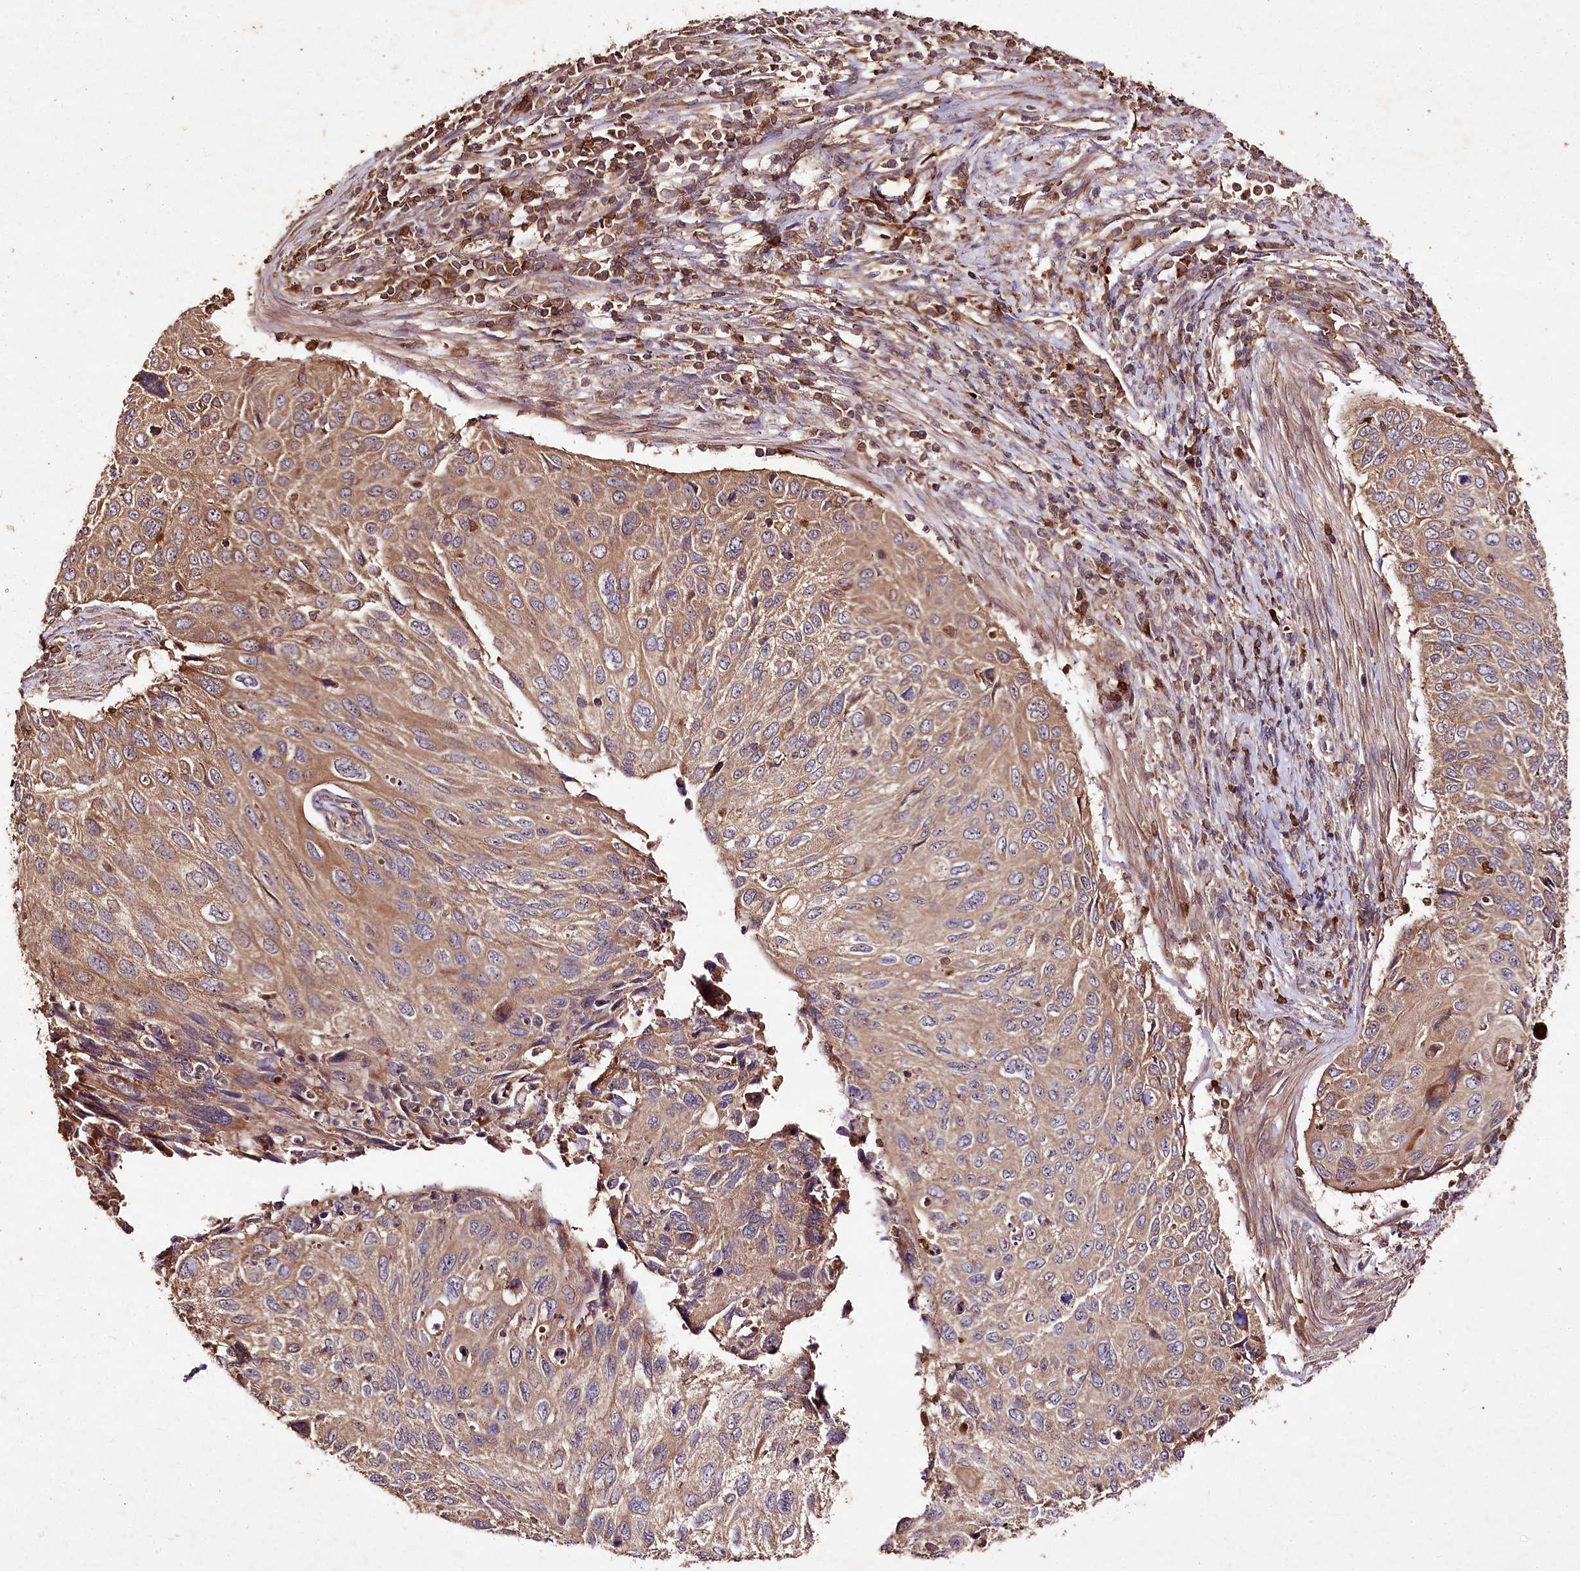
{"staining": {"intensity": "moderate", "quantity": ">75%", "location": "cytoplasmic/membranous"}, "tissue": "cervical cancer", "cell_type": "Tumor cells", "image_type": "cancer", "snomed": [{"axis": "morphology", "description": "Squamous cell carcinoma, NOS"}, {"axis": "topography", "description": "Cervix"}], "caption": "An IHC histopathology image of tumor tissue is shown. Protein staining in brown highlights moderate cytoplasmic/membranous positivity in squamous cell carcinoma (cervical) within tumor cells.", "gene": "FAM53B", "patient": {"sex": "female", "age": 70}}